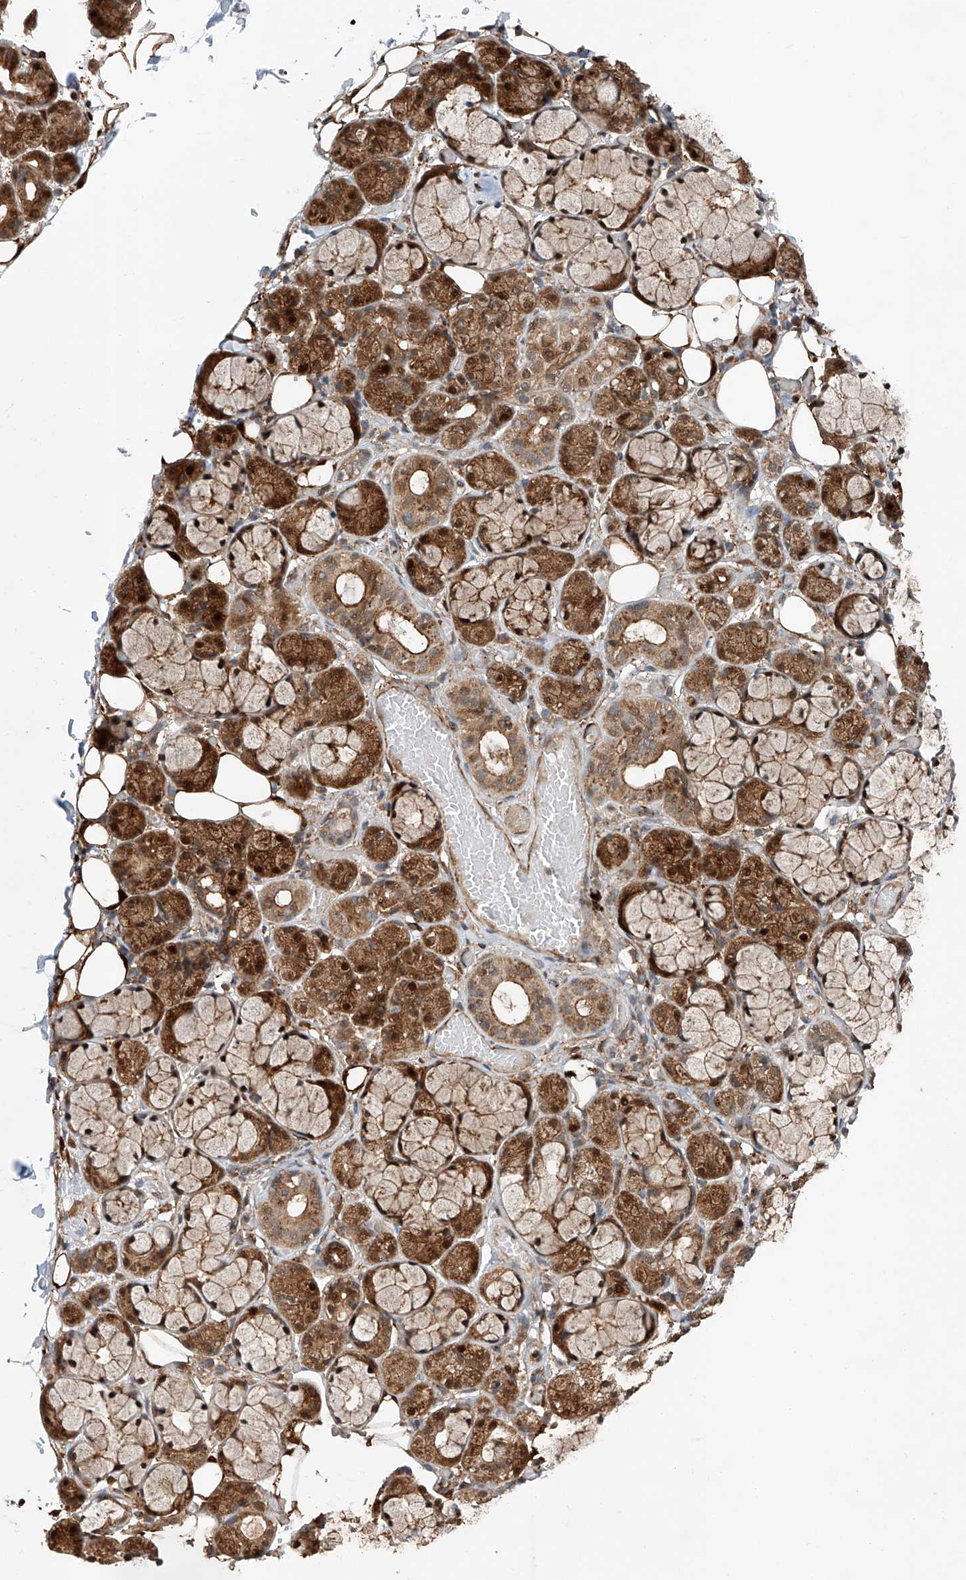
{"staining": {"intensity": "strong", "quantity": ">75%", "location": "cytoplasmic/membranous,nuclear"}, "tissue": "salivary gland", "cell_type": "Glandular cells", "image_type": "normal", "snomed": [{"axis": "morphology", "description": "Normal tissue, NOS"}, {"axis": "topography", "description": "Salivary gland"}], "caption": "This is an image of IHC staining of benign salivary gland, which shows strong positivity in the cytoplasmic/membranous,nuclear of glandular cells.", "gene": "ZFP28", "patient": {"sex": "male", "age": 63}}